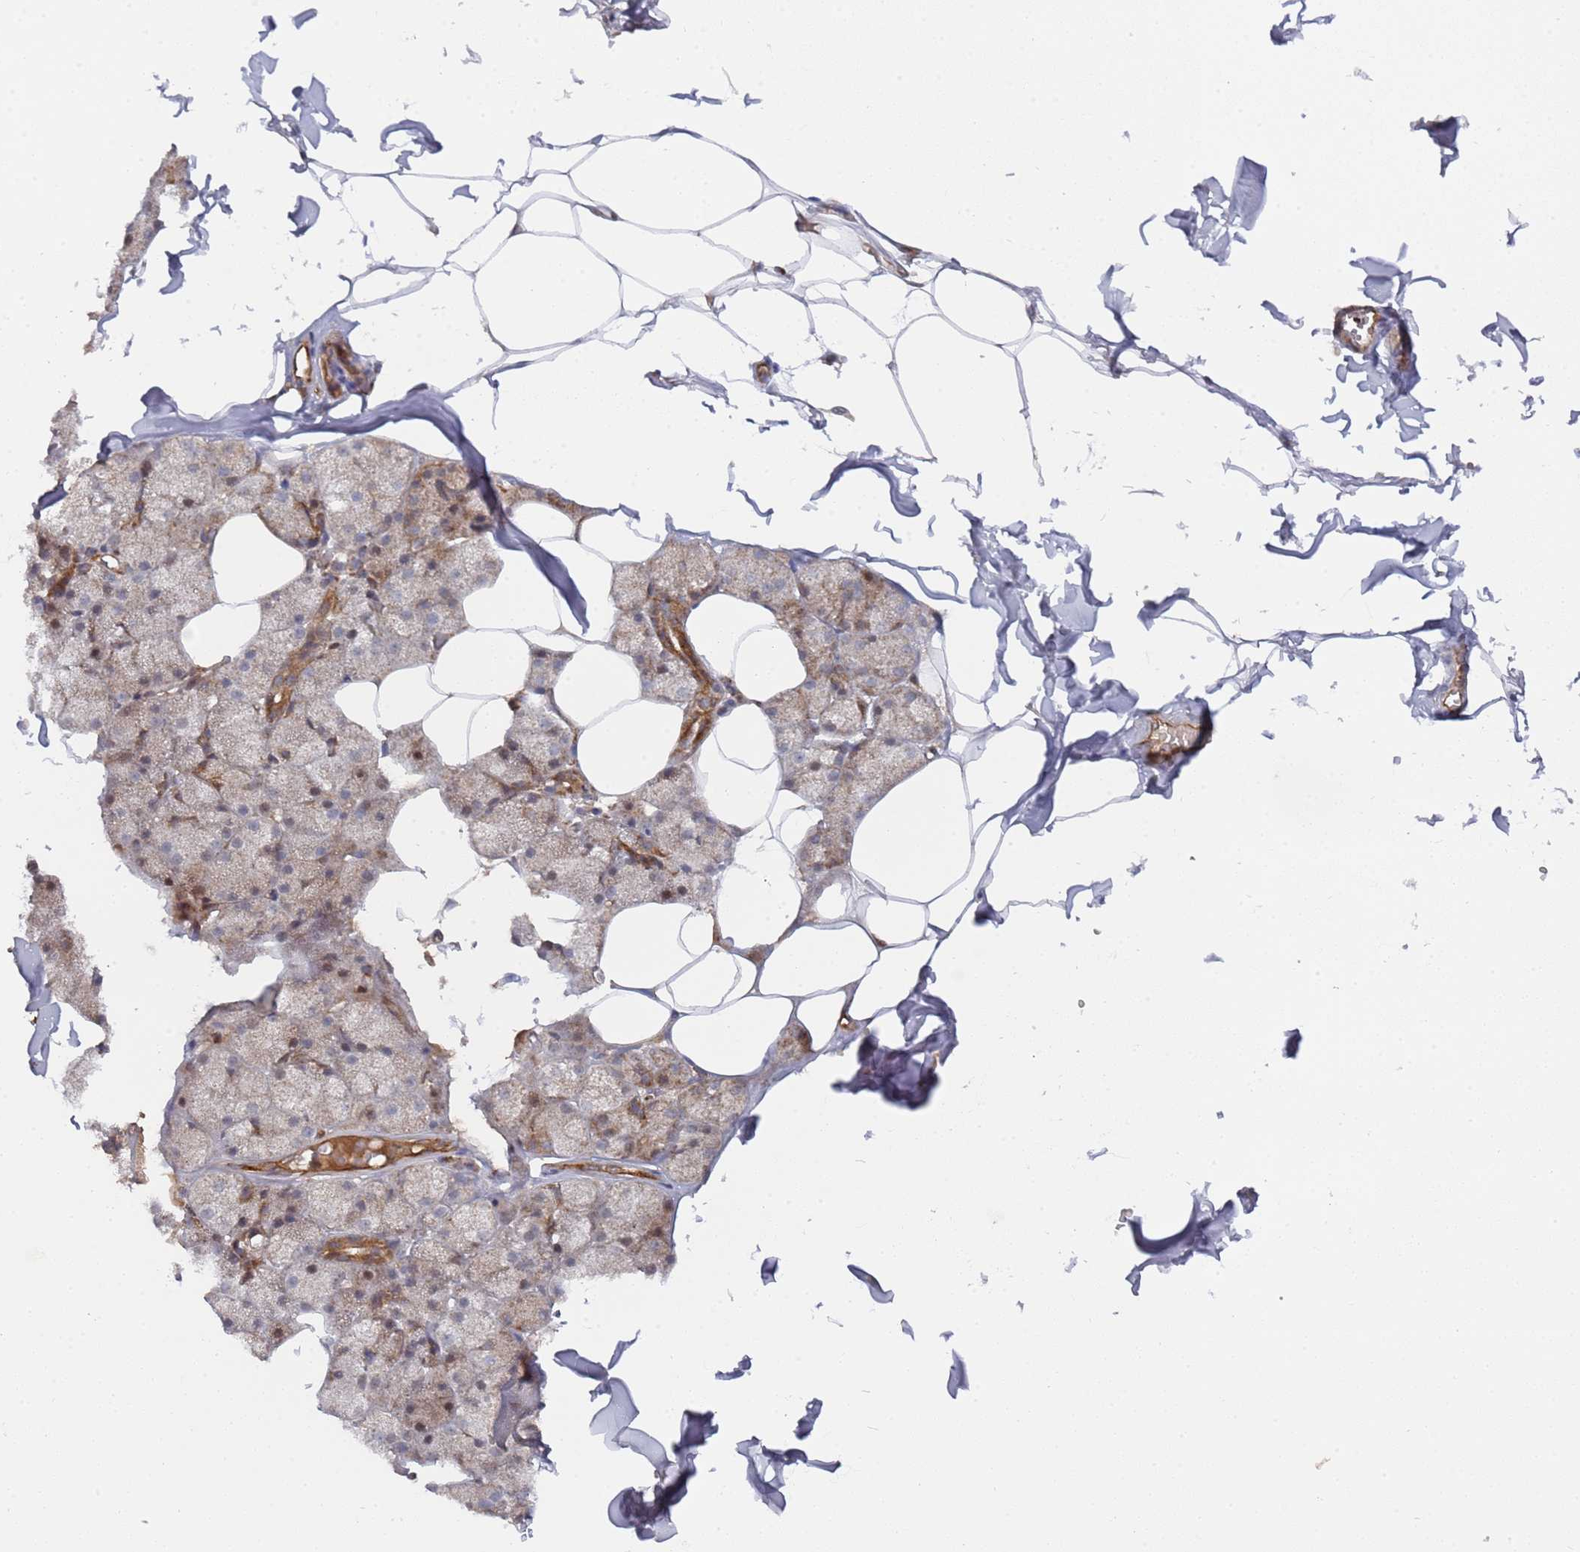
{"staining": {"intensity": "moderate", "quantity": "<25%", "location": "nuclear"}, "tissue": "adipose tissue", "cell_type": "Adipocytes", "image_type": "normal", "snomed": [{"axis": "morphology", "description": "Normal tissue, NOS"}, {"axis": "topography", "description": "Salivary gland"}, {"axis": "topography", "description": "Peripheral nerve tissue"}], "caption": "Immunohistochemistry (DAB (3,3'-diaminobenzidine)) staining of unremarkable human adipose tissue shows moderate nuclear protein staining in about <25% of adipocytes.", "gene": "DDX60", "patient": {"sex": "male", "age": 38}}